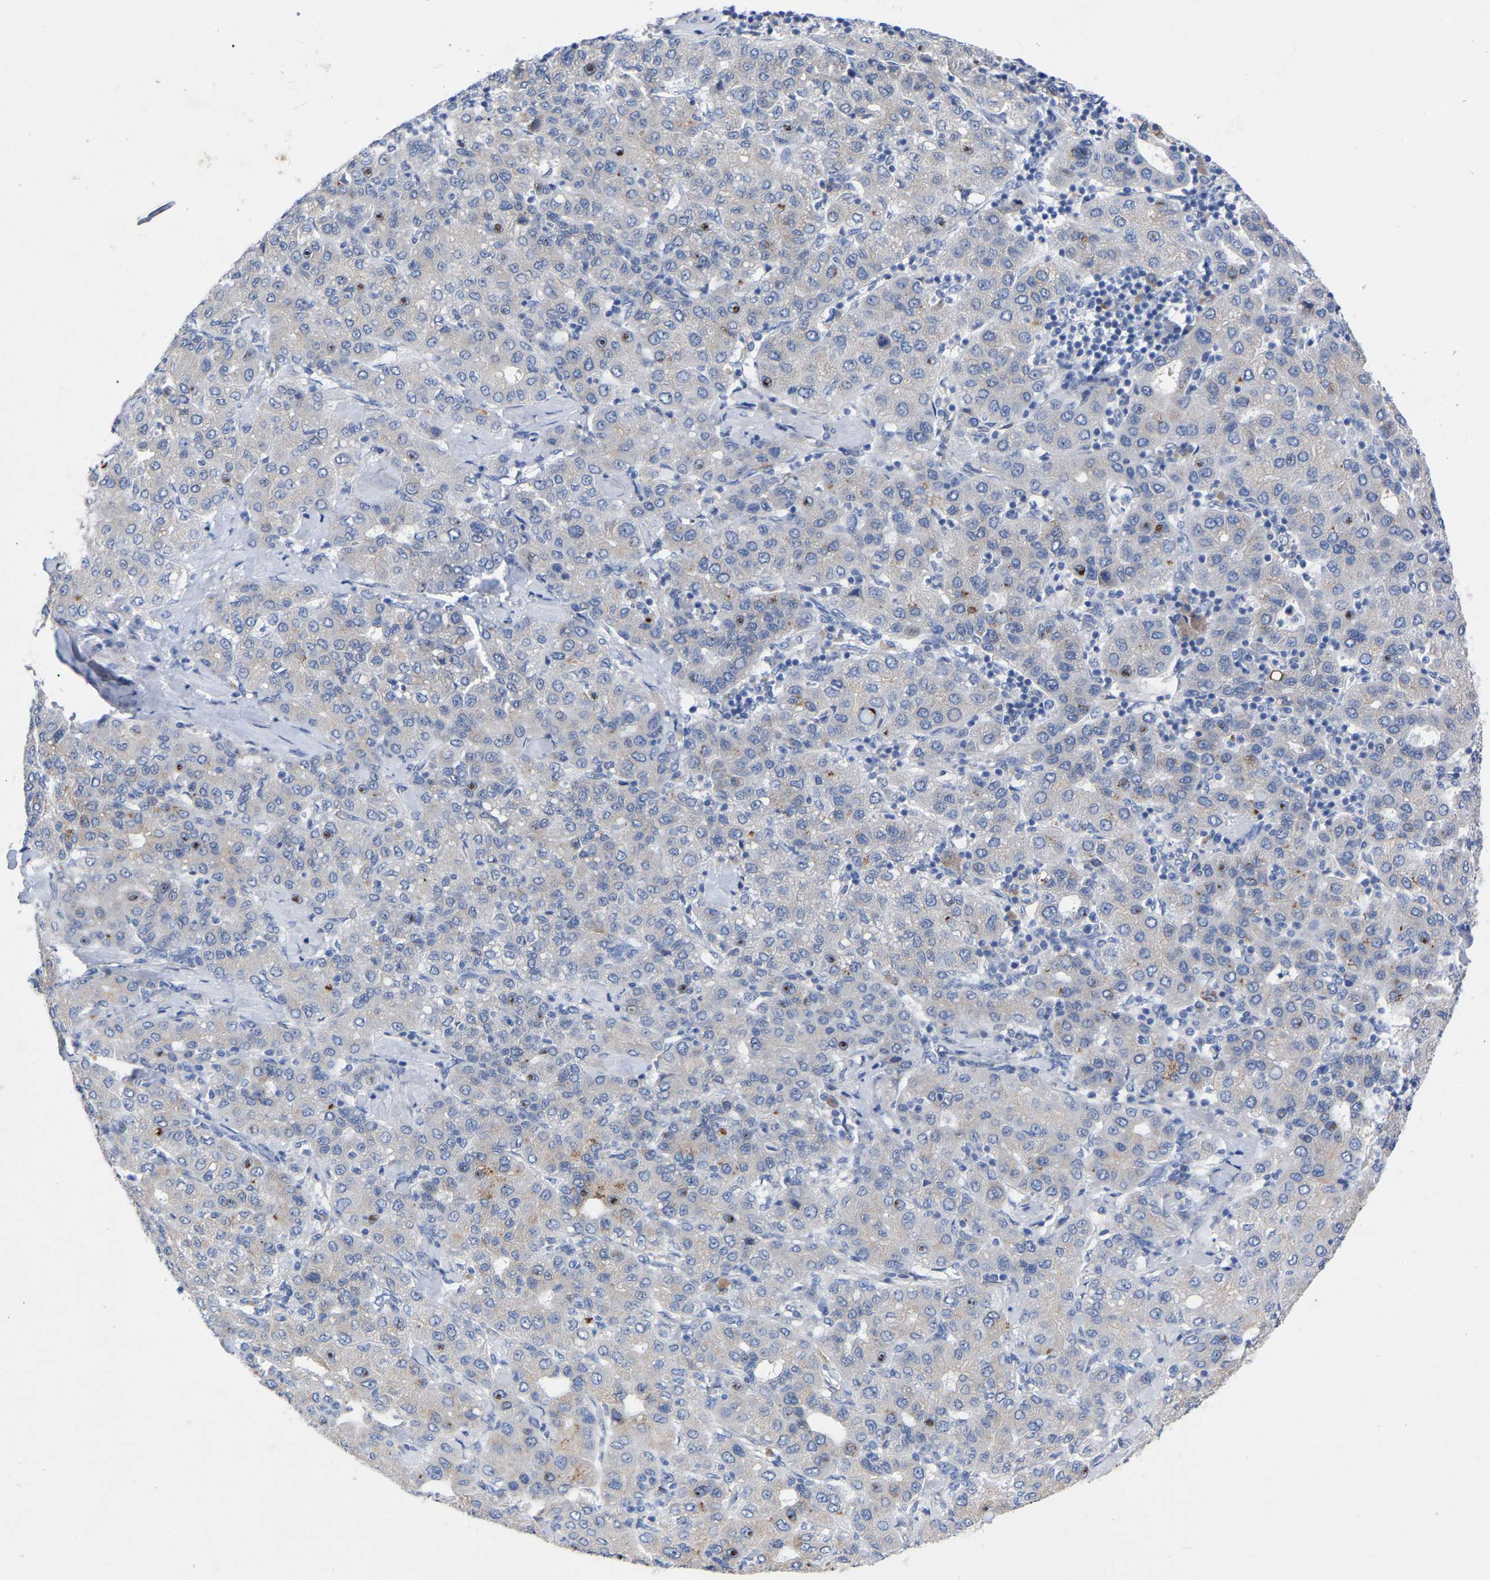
{"staining": {"intensity": "negative", "quantity": "none", "location": "none"}, "tissue": "liver cancer", "cell_type": "Tumor cells", "image_type": "cancer", "snomed": [{"axis": "morphology", "description": "Carcinoma, Hepatocellular, NOS"}, {"axis": "topography", "description": "Liver"}], "caption": "IHC histopathology image of human liver cancer (hepatocellular carcinoma) stained for a protein (brown), which demonstrates no staining in tumor cells.", "gene": "STRIP2", "patient": {"sex": "male", "age": 65}}